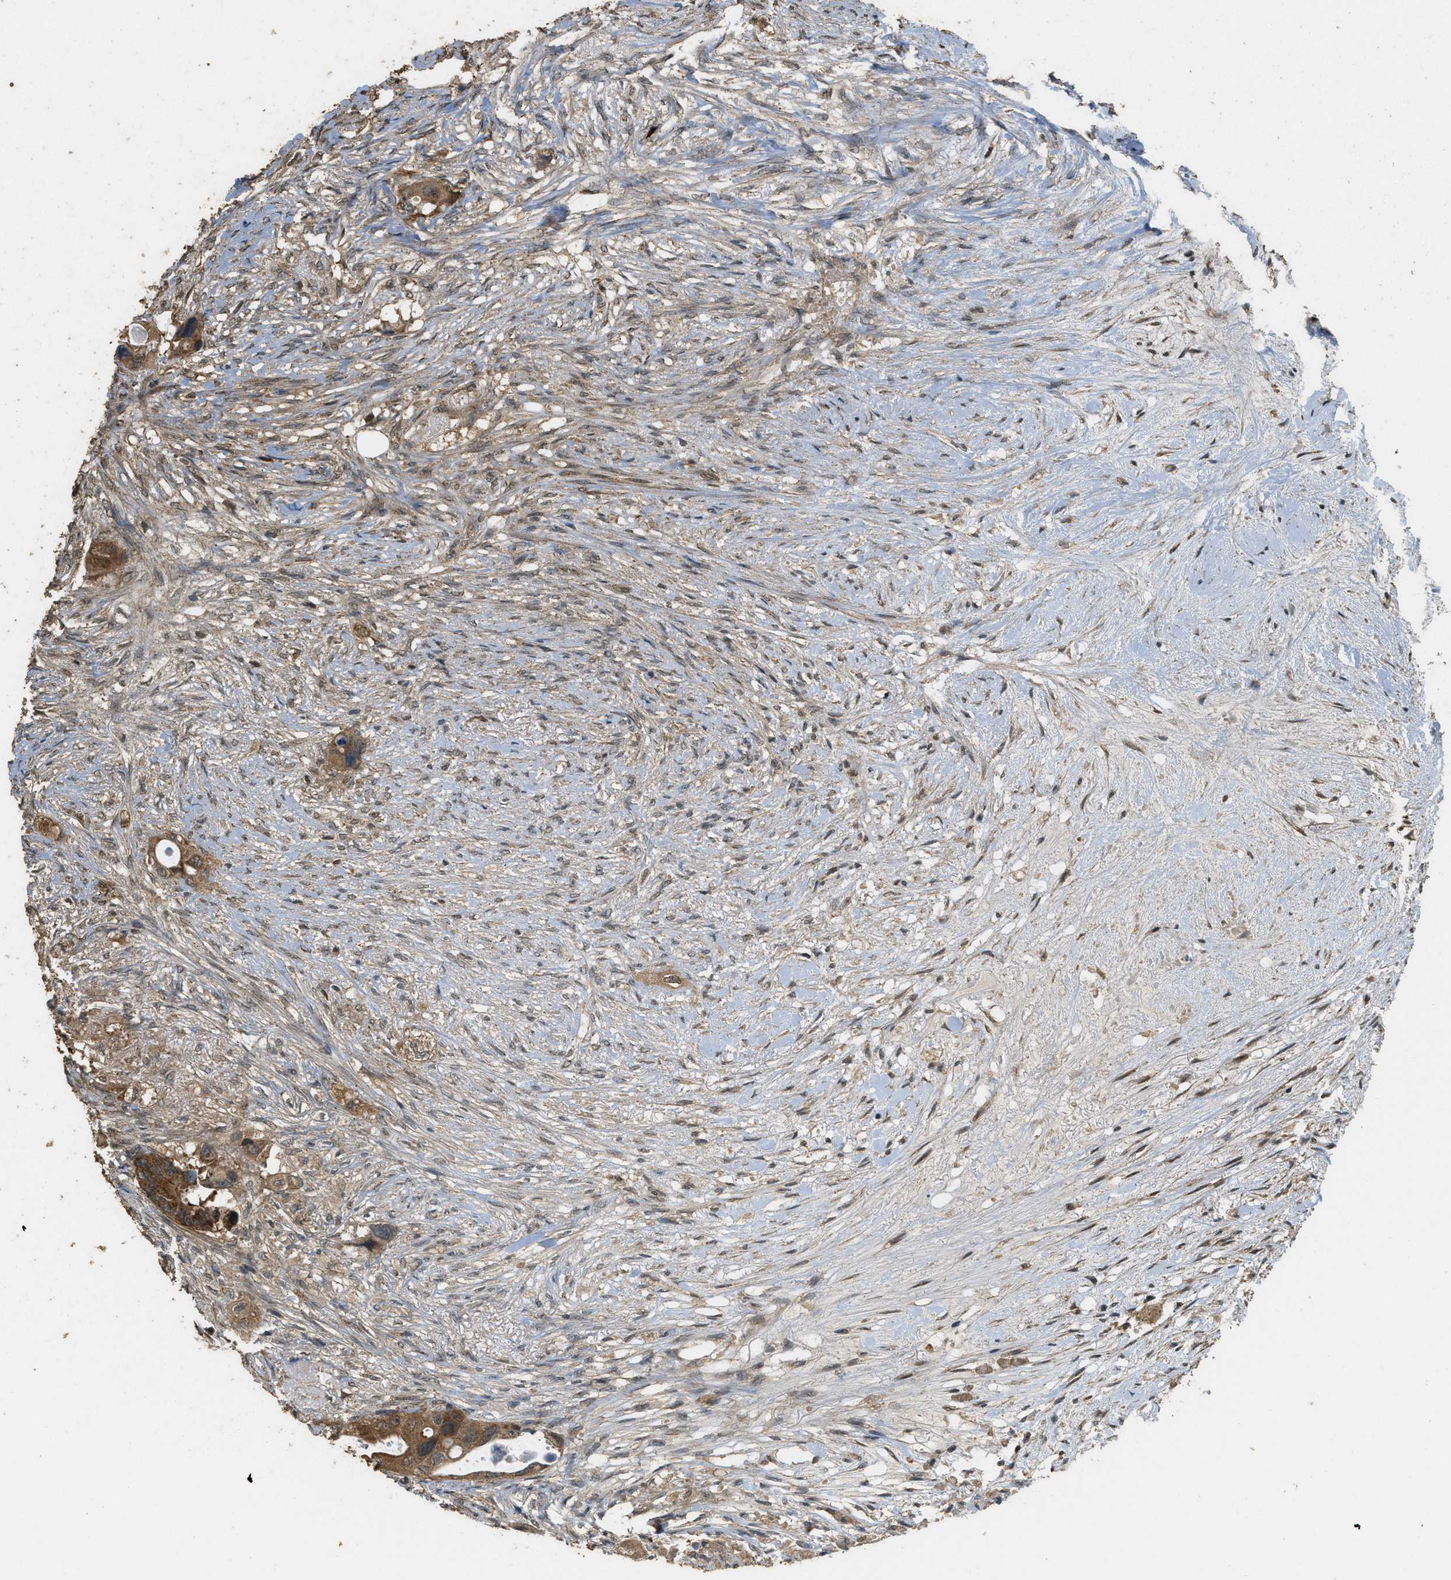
{"staining": {"intensity": "strong", "quantity": ">75%", "location": "cytoplasmic/membranous,nuclear"}, "tissue": "colorectal cancer", "cell_type": "Tumor cells", "image_type": "cancer", "snomed": [{"axis": "morphology", "description": "Adenocarcinoma, NOS"}, {"axis": "topography", "description": "Colon"}], "caption": "A histopathology image showing strong cytoplasmic/membranous and nuclear staining in about >75% of tumor cells in colorectal cancer, as visualized by brown immunohistochemical staining.", "gene": "CTPS1", "patient": {"sex": "female", "age": 57}}